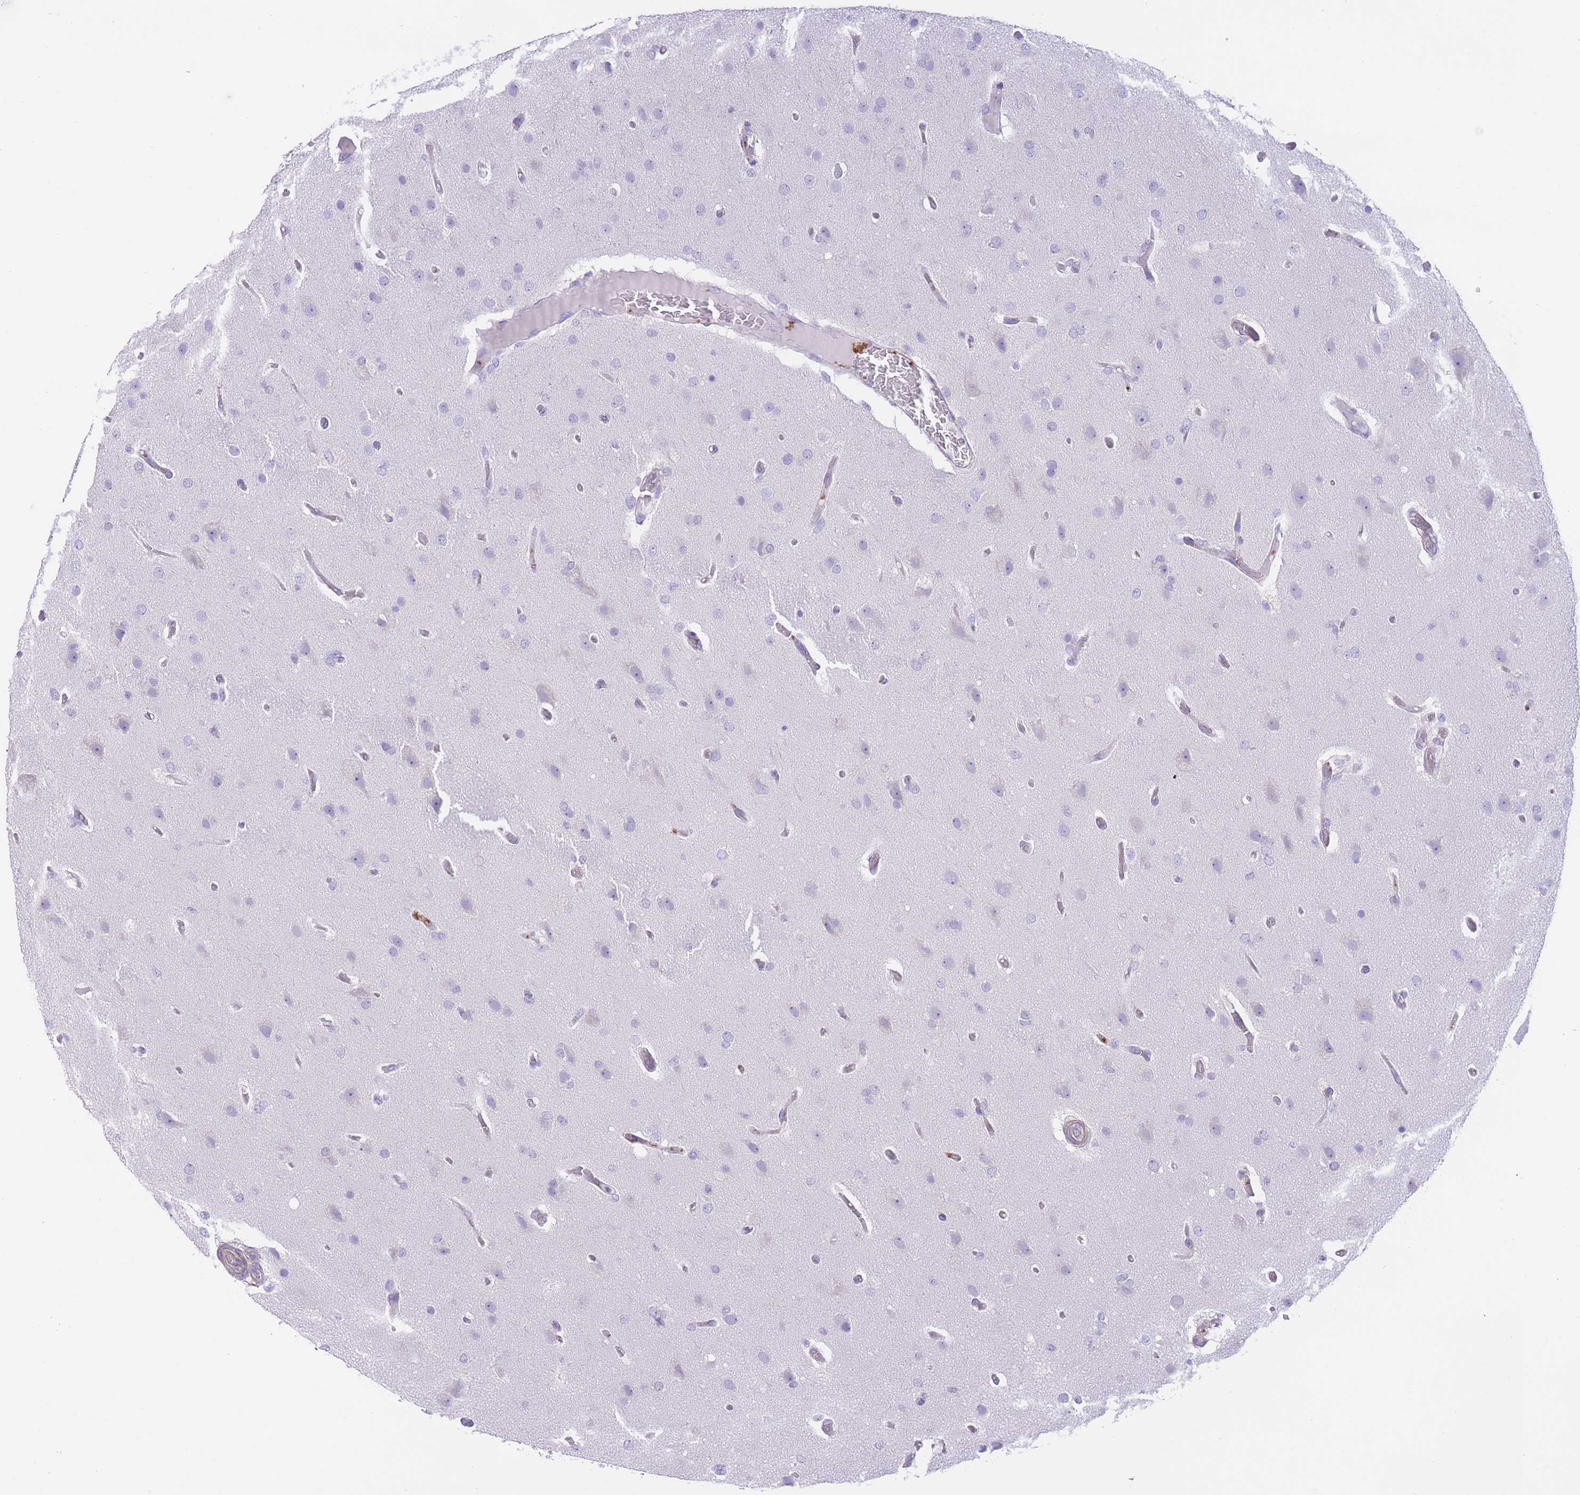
{"staining": {"intensity": "negative", "quantity": "none", "location": "none"}, "tissue": "glioma", "cell_type": "Tumor cells", "image_type": "cancer", "snomed": [{"axis": "morphology", "description": "Glioma, malignant, High grade"}, {"axis": "topography", "description": "Brain"}], "caption": "DAB immunohistochemical staining of glioma exhibits no significant staining in tumor cells. (DAB immunohistochemistry (IHC) with hematoxylin counter stain).", "gene": "LDB3", "patient": {"sex": "female", "age": 74}}